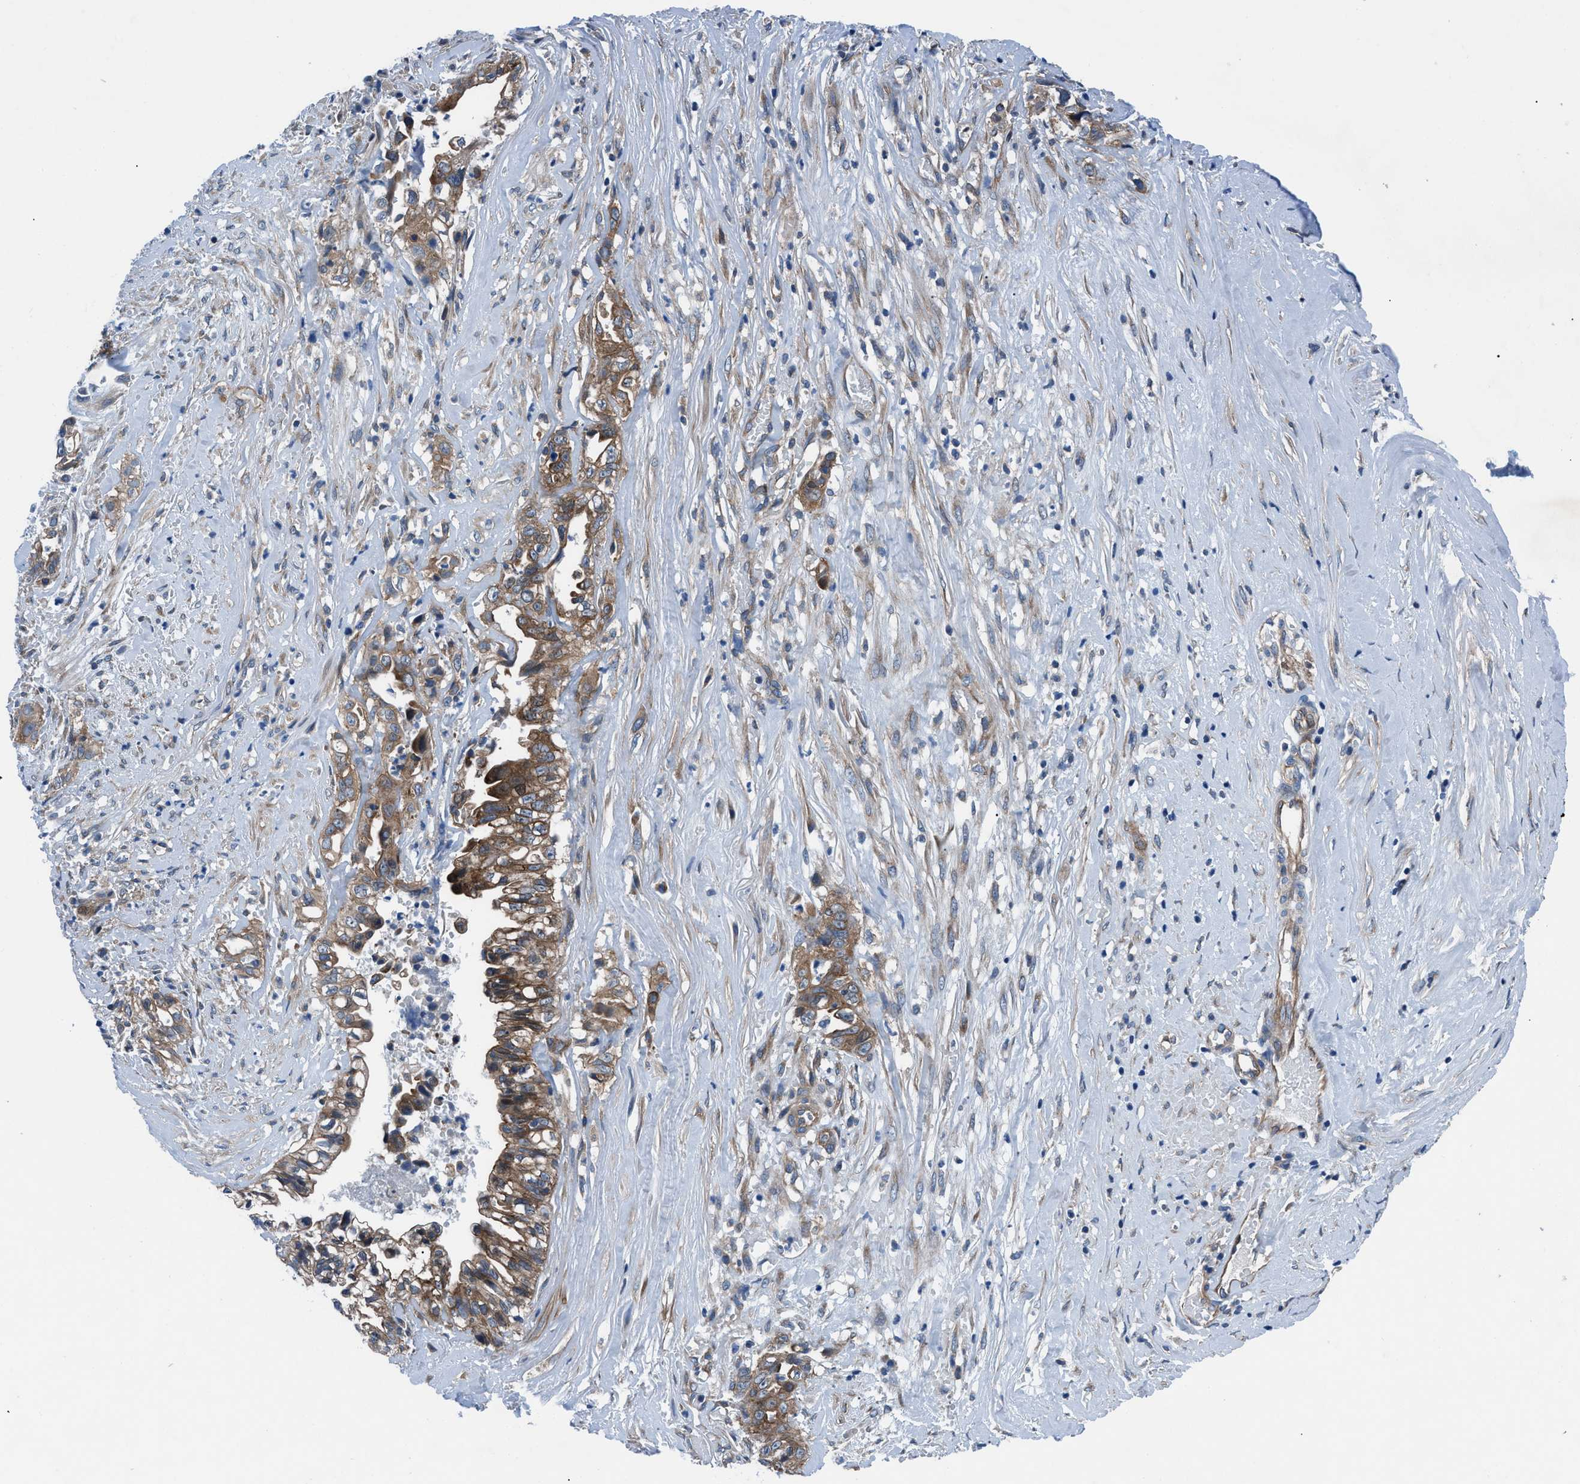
{"staining": {"intensity": "moderate", "quantity": ">75%", "location": "cytoplasmic/membranous"}, "tissue": "liver cancer", "cell_type": "Tumor cells", "image_type": "cancer", "snomed": [{"axis": "morphology", "description": "Cholangiocarcinoma"}, {"axis": "topography", "description": "Liver"}], "caption": "A medium amount of moderate cytoplasmic/membranous staining is appreciated in approximately >75% of tumor cells in cholangiocarcinoma (liver) tissue. Nuclei are stained in blue.", "gene": "TRIP4", "patient": {"sex": "female", "age": 70}}